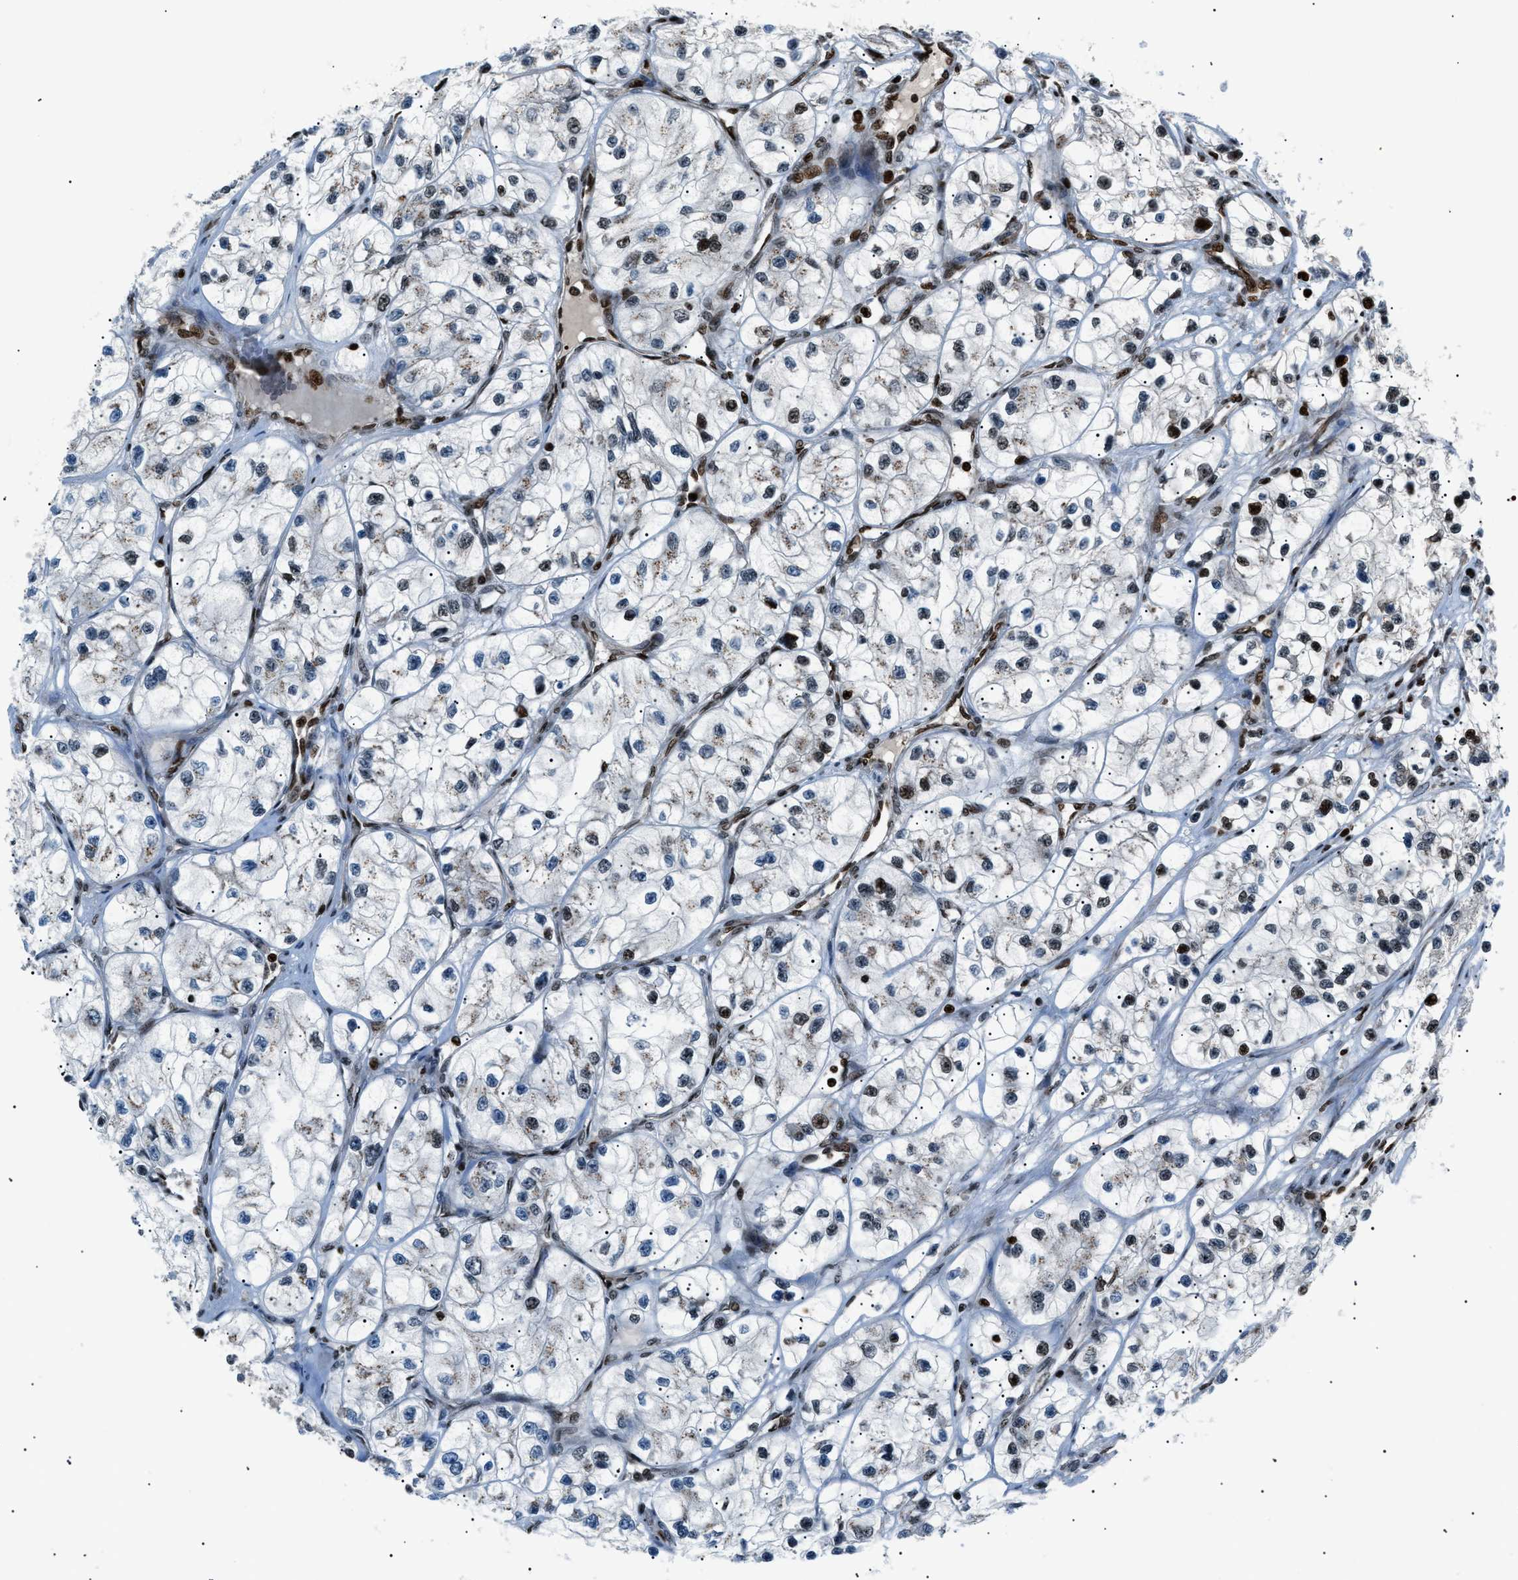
{"staining": {"intensity": "moderate", "quantity": "25%-75%", "location": "nuclear"}, "tissue": "renal cancer", "cell_type": "Tumor cells", "image_type": "cancer", "snomed": [{"axis": "morphology", "description": "Adenocarcinoma, NOS"}, {"axis": "topography", "description": "Kidney"}], "caption": "Protein expression by immunohistochemistry exhibits moderate nuclear positivity in about 25%-75% of tumor cells in renal cancer (adenocarcinoma). Immunohistochemistry stains the protein in brown and the nuclei are stained blue.", "gene": "PRKX", "patient": {"sex": "female", "age": 57}}